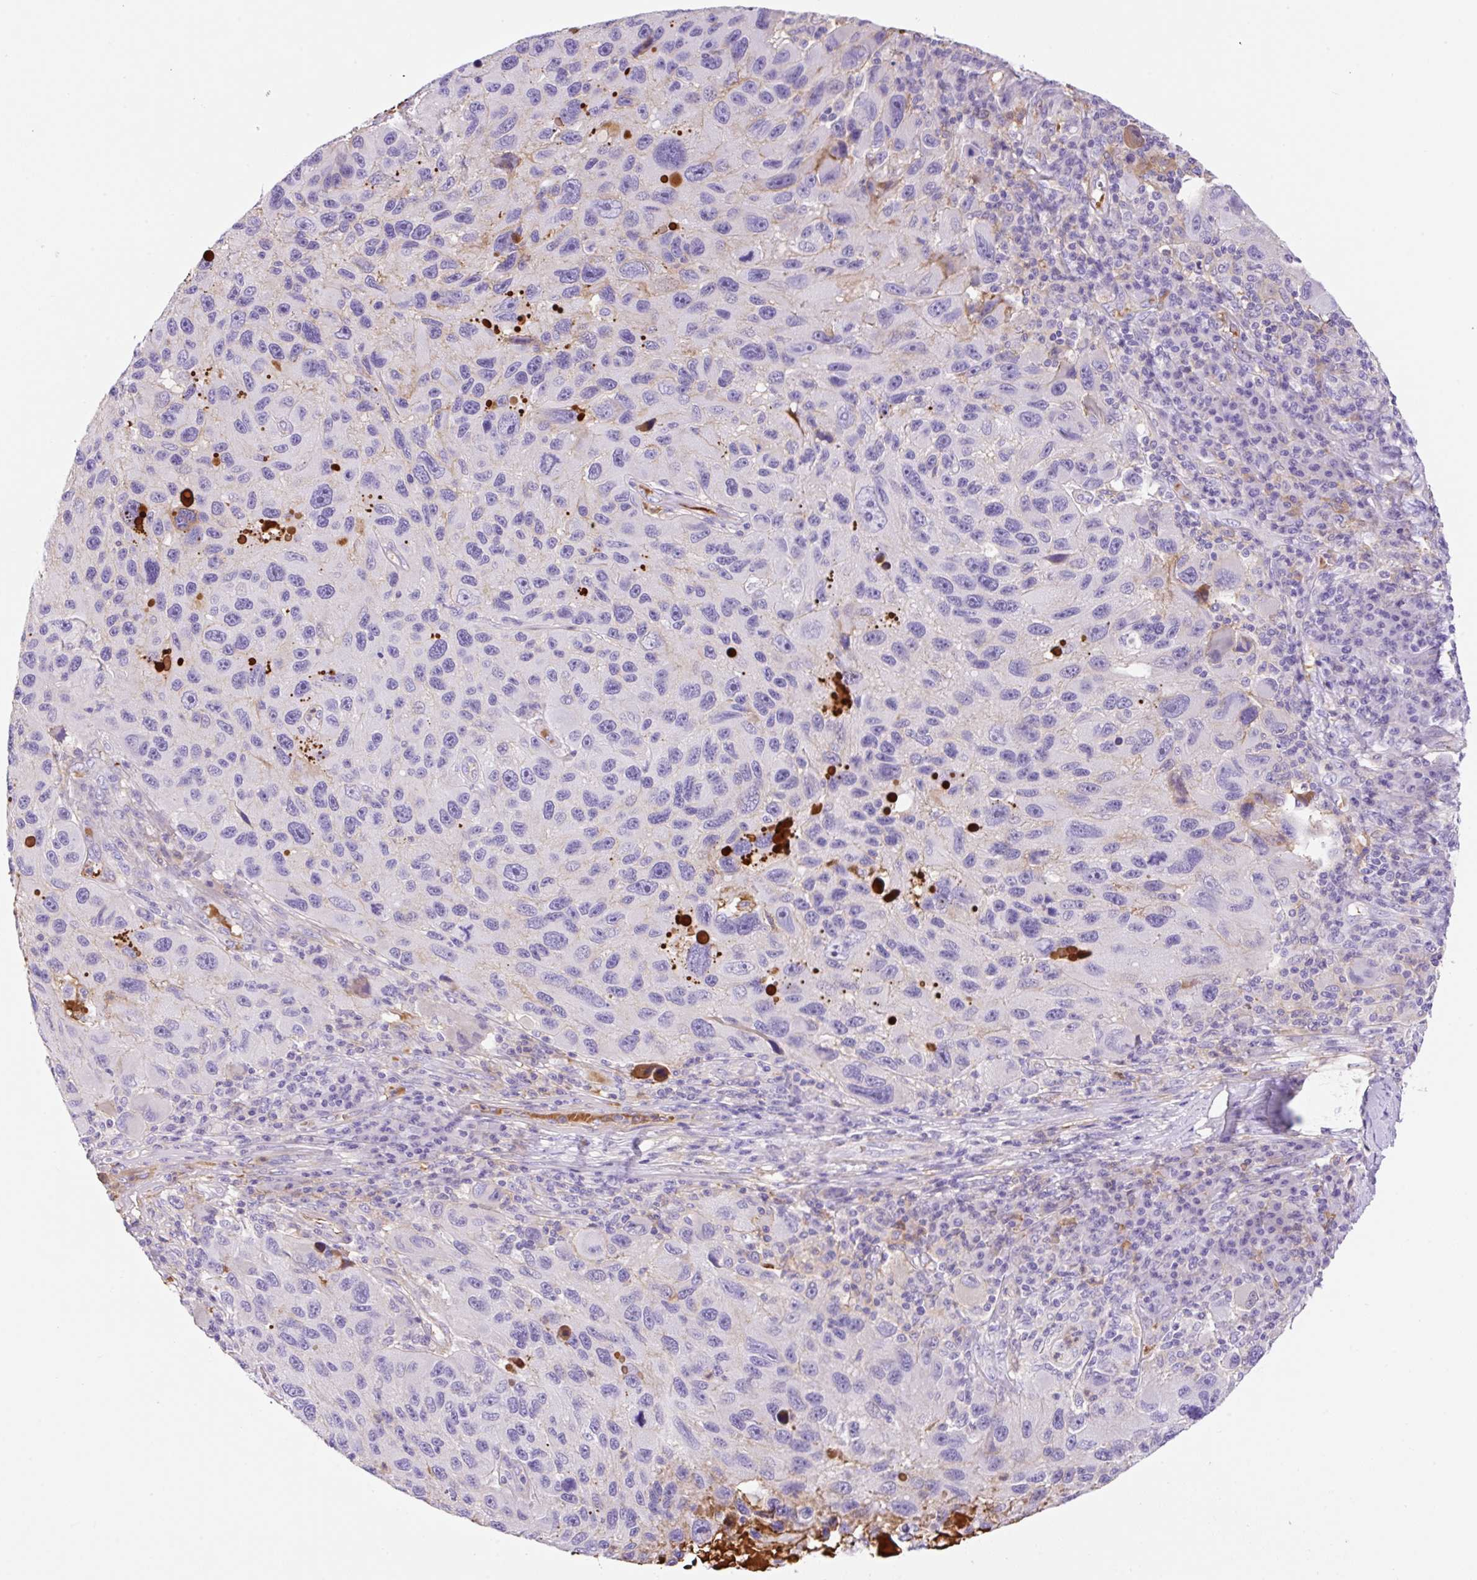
{"staining": {"intensity": "negative", "quantity": "none", "location": "none"}, "tissue": "melanoma", "cell_type": "Tumor cells", "image_type": "cancer", "snomed": [{"axis": "morphology", "description": "Malignant melanoma, NOS"}, {"axis": "topography", "description": "Skin"}], "caption": "The image reveals no staining of tumor cells in malignant melanoma.", "gene": "TDRD15", "patient": {"sex": "male", "age": 53}}